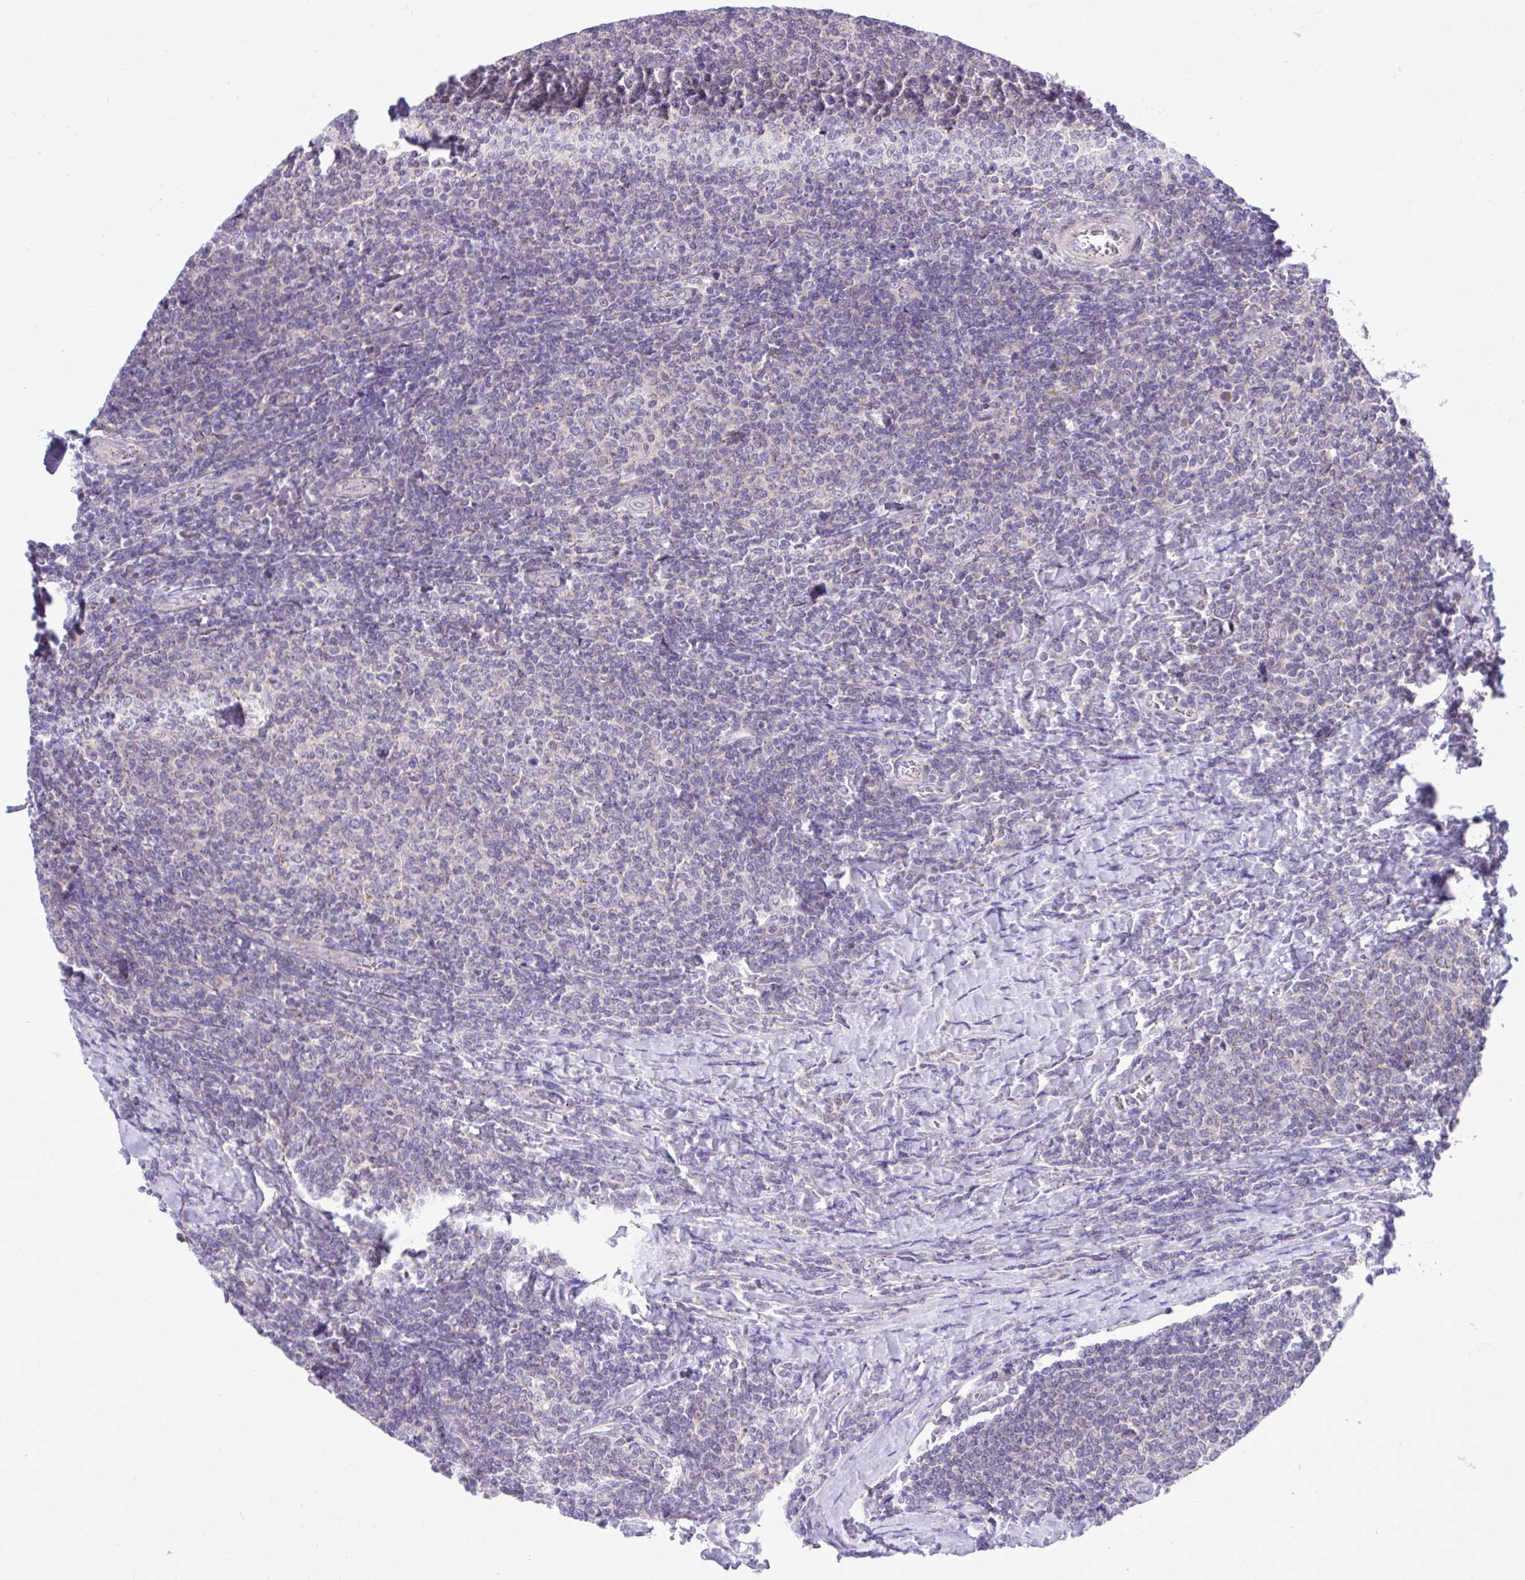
{"staining": {"intensity": "negative", "quantity": "none", "location": "none"}, "tissue": "lymphoma", "cell_type": "Tumor cells", "image_type": "cancer", "snomed": [{"axis": "morphology", "description": "Malignant lymphoma, non-Hodgkin's type, Low grade"}, {"axis": "topography", "description": "Lymph node"}], "caption": "Malignant lymphoma, non-Hodgkin's type (low-grade) was stained to show a protein in brown. There is no significant expression in tumor cells.", "gene": "CEACAM18", "patient": {"sex": "male", "age": 52}}